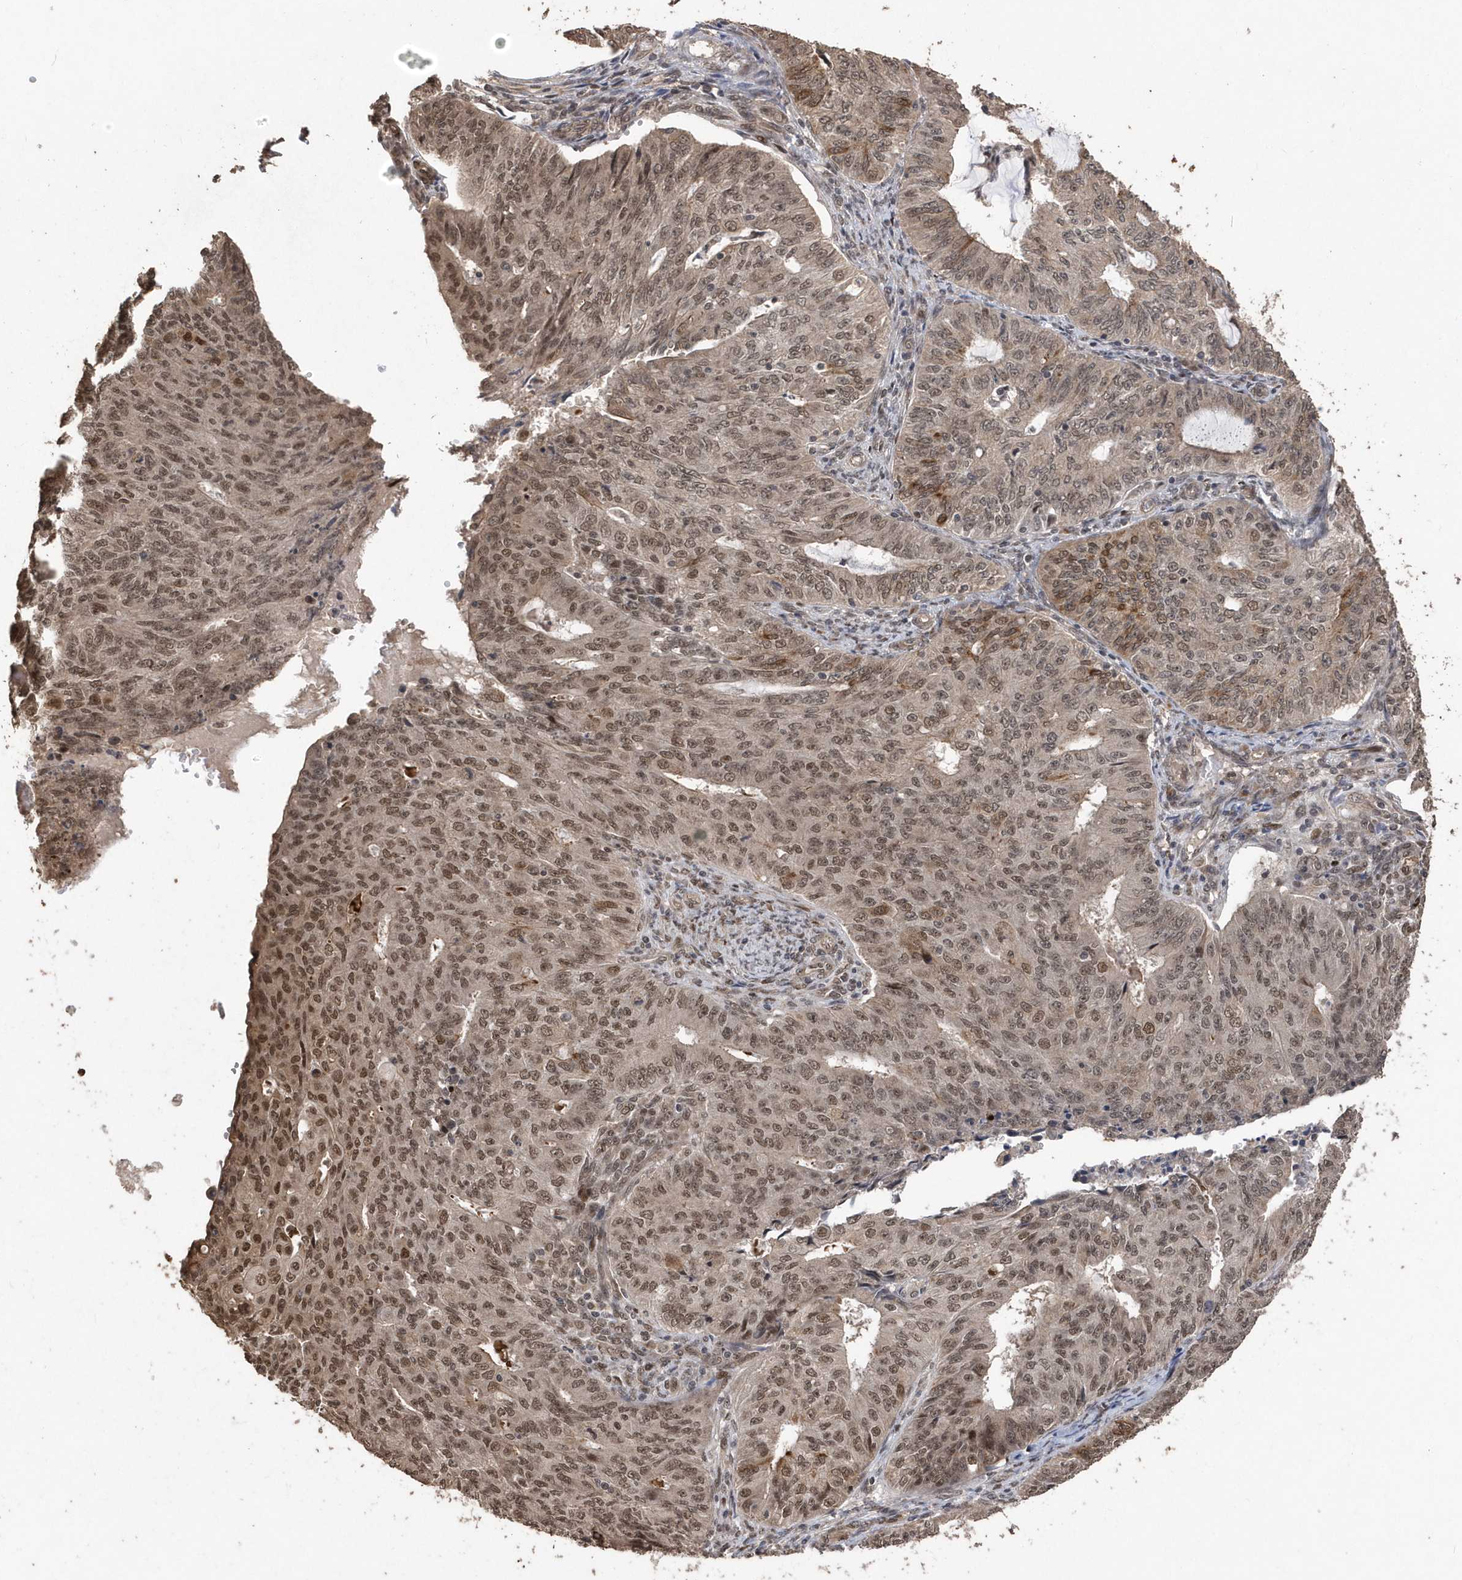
{"staining": {"intensity": "moderate", "quantity": ">75%", "location": "nuclear"}, "tissue": "endometrial cancer", "cell_type": "Tumor cells", "image_type": "cancer", "snomed": [{"axis": "morphology", "description": "Adenocarcinoma, NOS"}, {"axis": "topography", "description": "Endometrium"}], "caption": "Endometrial adenocarcinoma stained with a protein marker exhibits moderate staining in tumor cells.", "gene": "INTS12", "patient": {"sex": "female", "age": 32}}